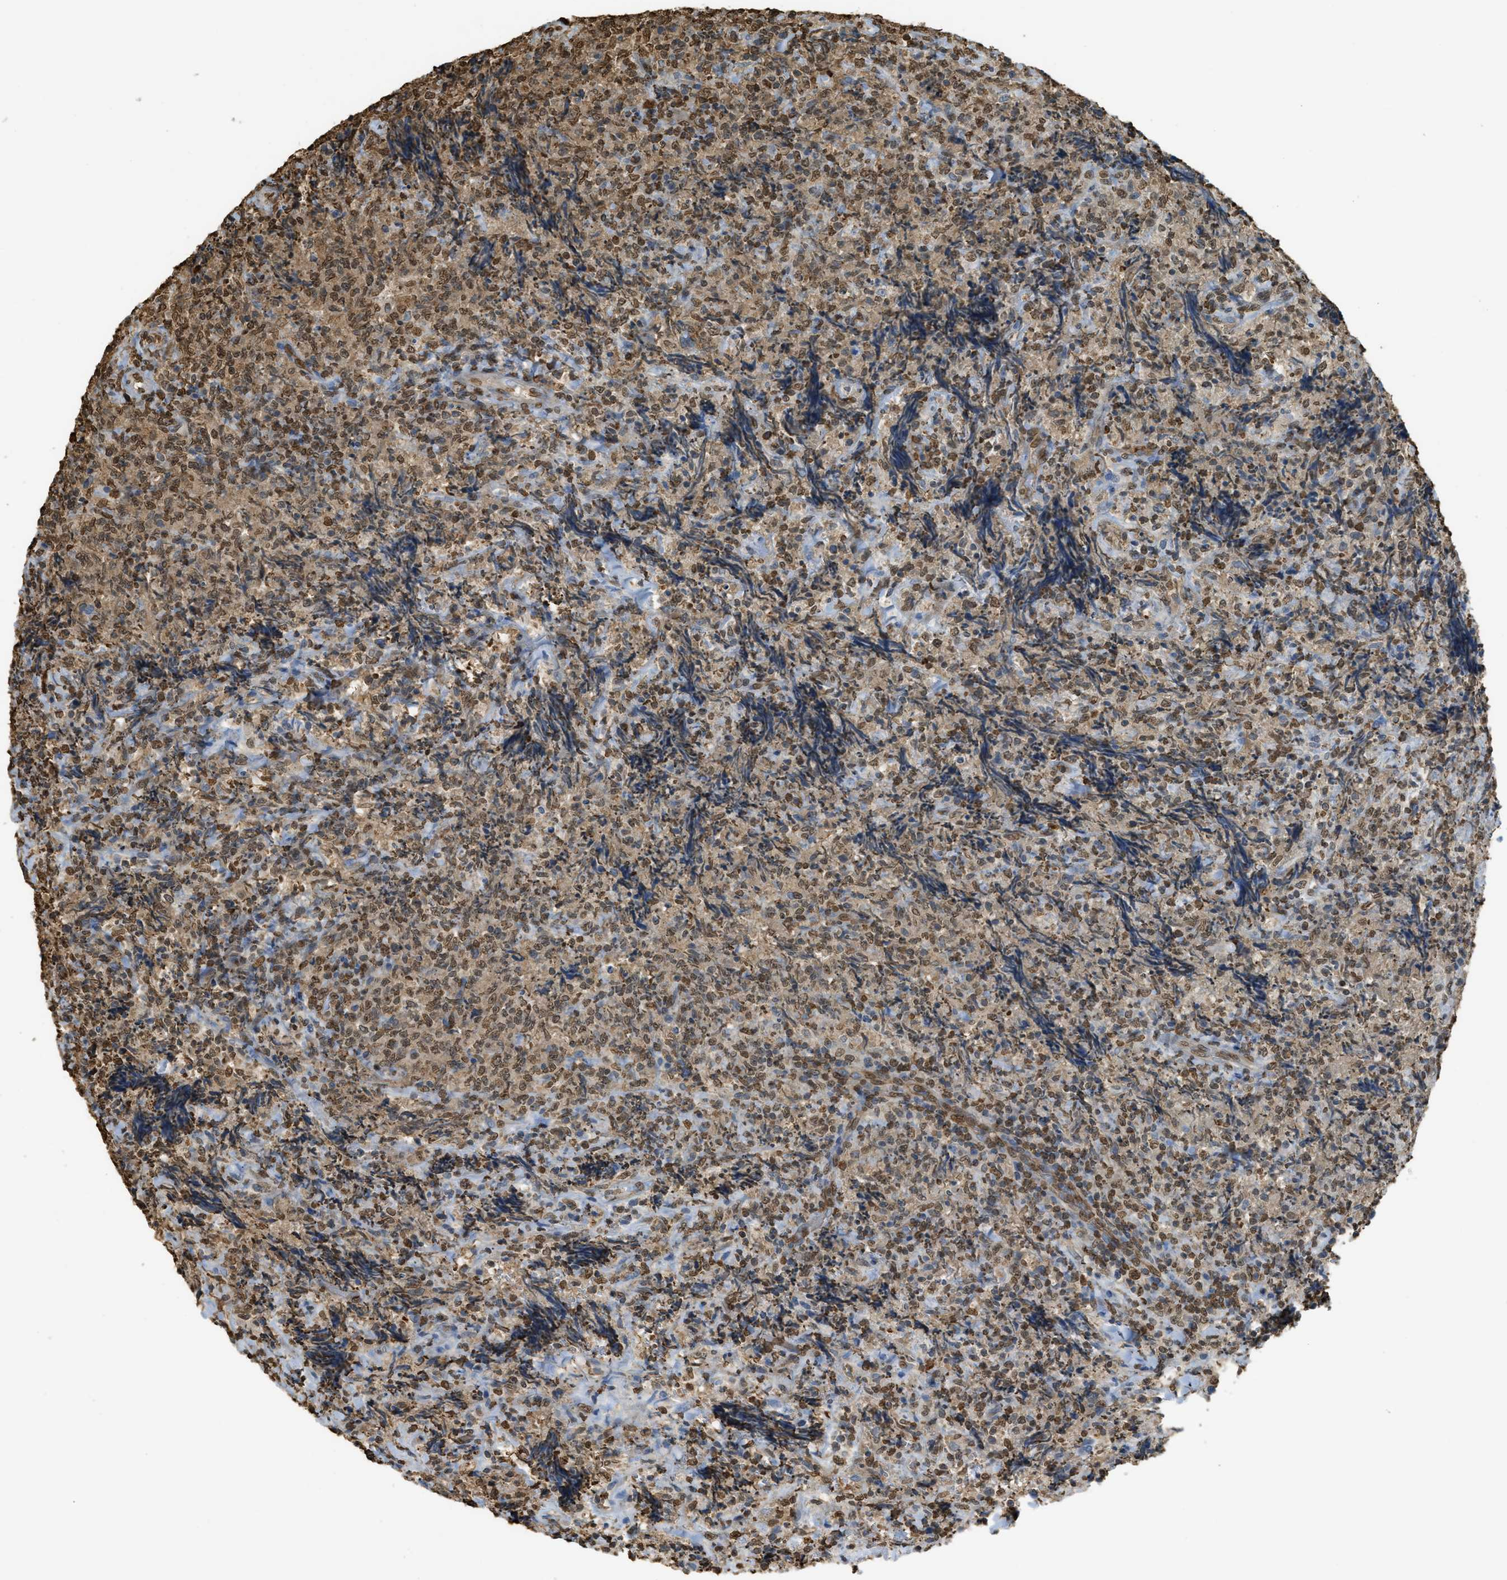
{"staining": {"intensity": "moderate", "quantity": ">75%", "location": "cytoplasmic/membranous,nuclear"}, "tissue": "lymphoma", "cell_type": "Tumor cells", "image_type": "cancer", "snomed": [{"axis": "morphology", "description": "Malignant lymphoma, non-Hodgkin's type, High grade"}, {"axis": "topography", "description": "Tonsil"}], "caption": "Protein expression analysis of malignant lymphoma, non-Hodgkin's type (high-grade) reveals moderate cytoplasmic/membranous and nuclear positivity in approximately >75% of tumor cells.", "gene": "NR5A2", "patient": {"sex": "female", "age": 36}}